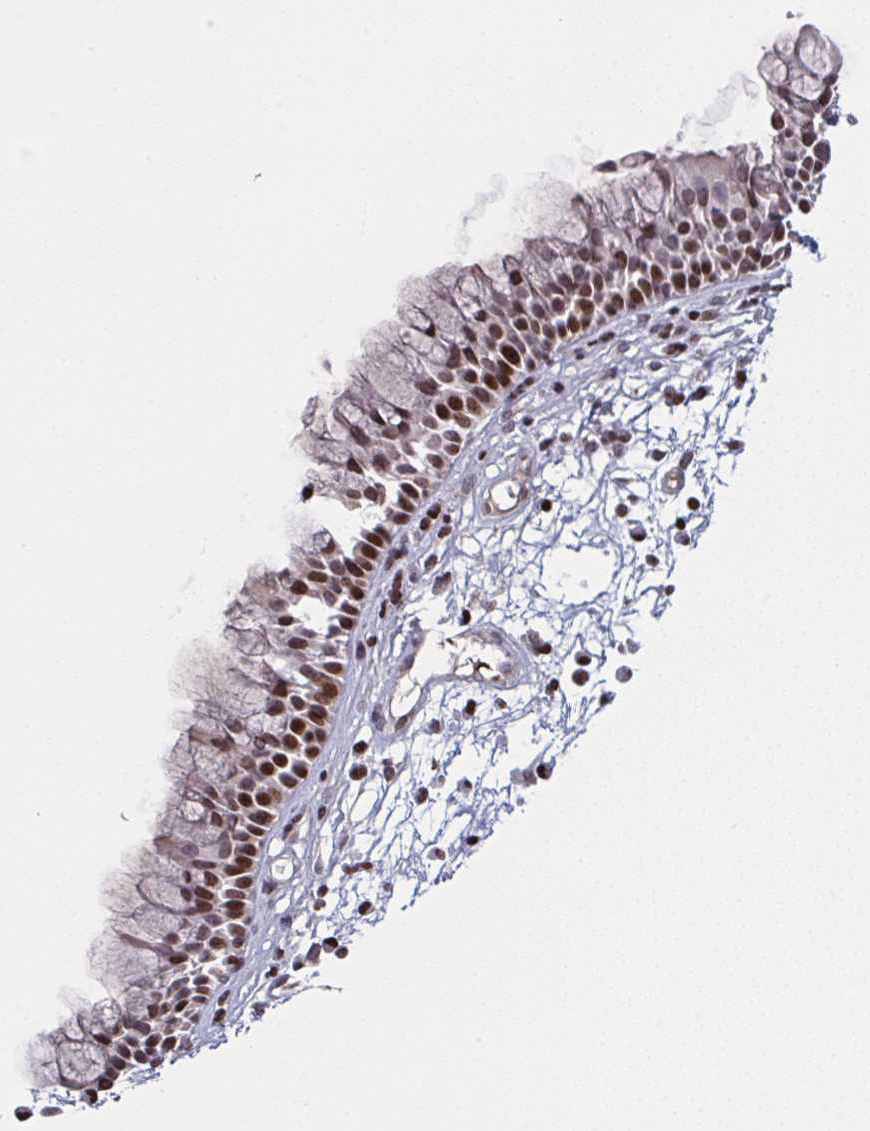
{"staining": {"intensity": "strong", "quantity": ">75%", "location": "nuclear"}, "tissue": "nasopharynx", "cell_type": "Respiratory epithelial cells", "image_type": "normal", "snomed": [{"axis": "morphology", "description": "Normal tissue, NOS"}, {"axis": "topography", "description": "Nasopharynx"}], "caption": "Brown immunohistochemical staining in normal human nasopharynx demonstrates strong nuclear staining in approximately >75% of respiratory epithelial cells.", "gene": "PCDHB8", "patient": {"sex": "male", "age": 56}}